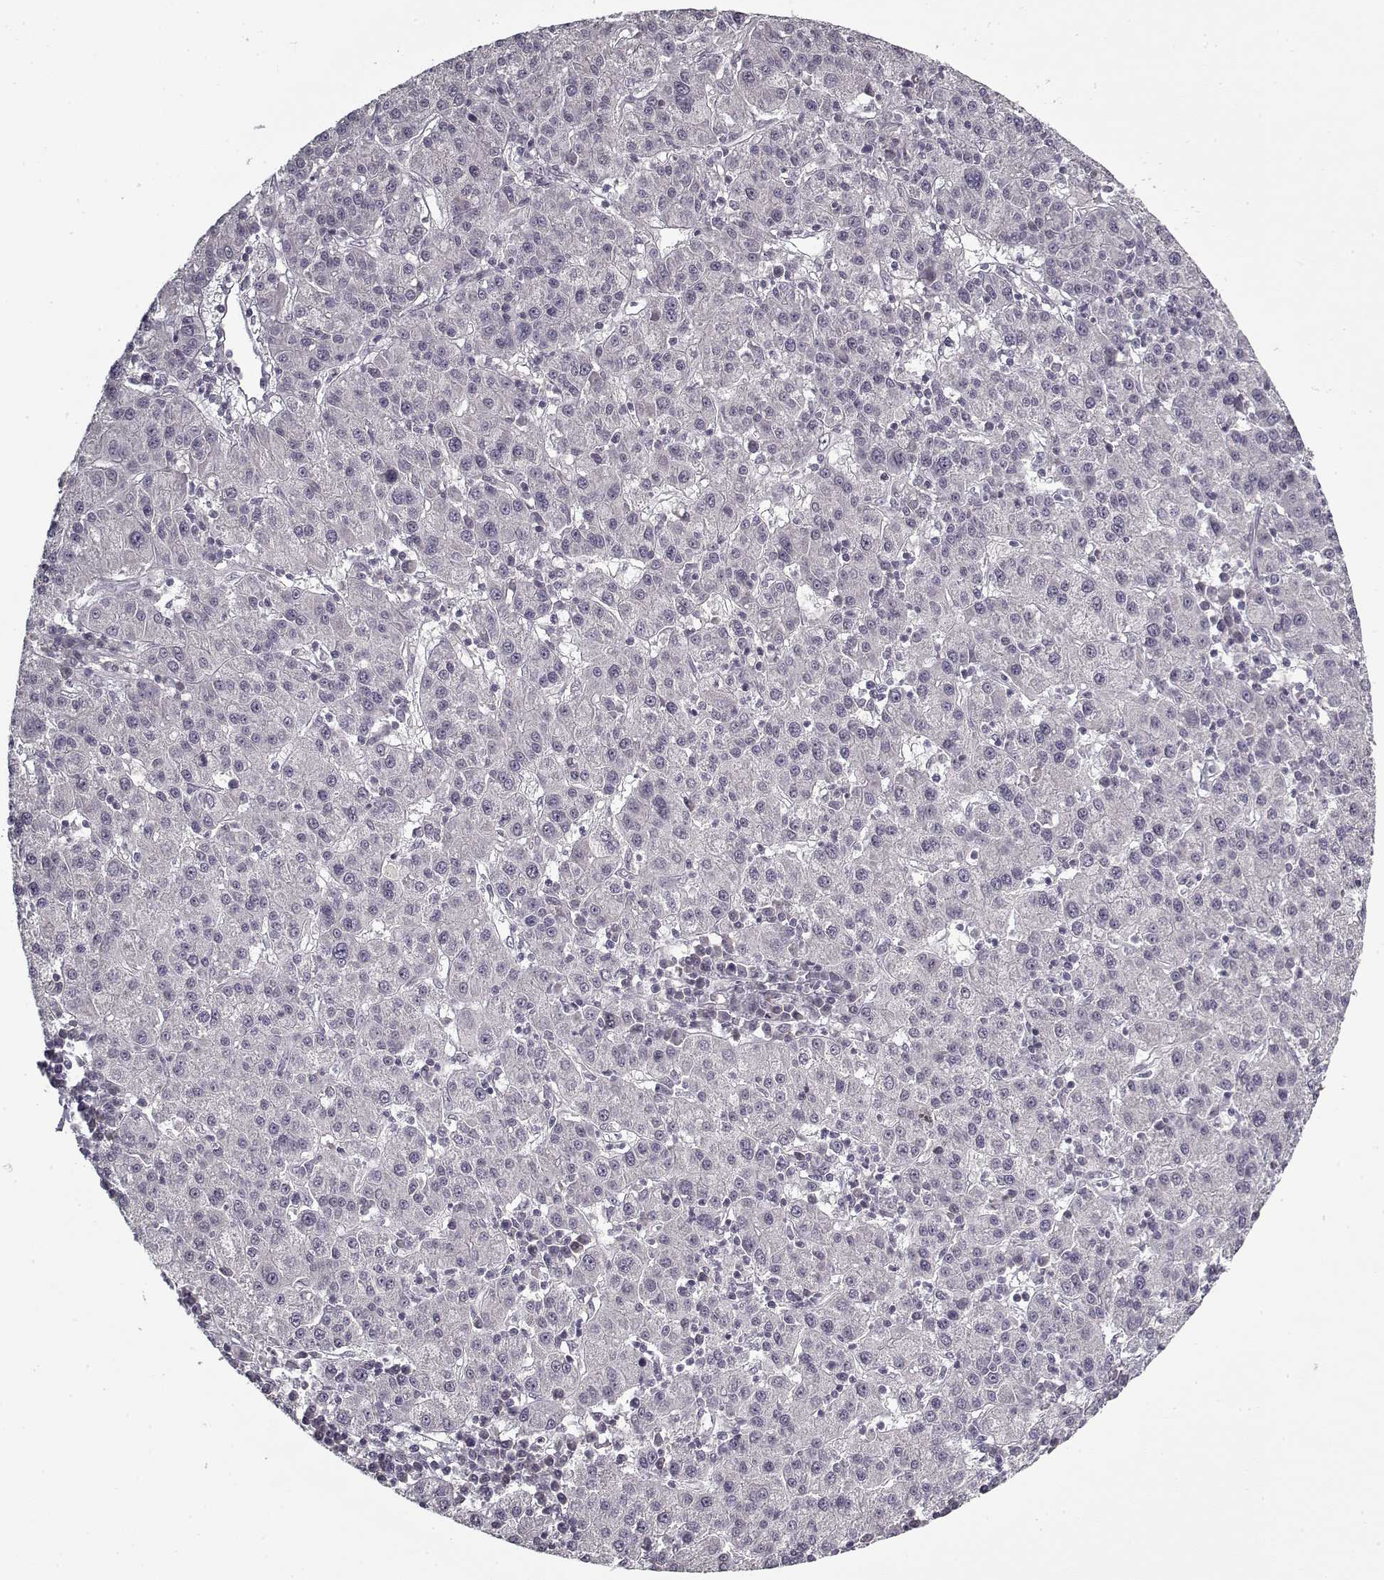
{"staining": {"intensity": "negative", "quantity": "none", "location": "none"}, "tissue": "liver cancer", "cell_type": "Tumor cells", "image_type": "cancer", "snomed": [{"axis": "morphology", "description": "Carcinoma, Hepatocellular, NOS"}, {"axis": "topography", "description": "Liver"}], "caption": "Tumor cells are negative for brown protein staining in hepatocellular carcinoma (liver).", "gene": "LAMA2", "patient": {"sex": "female", "age": 60}}